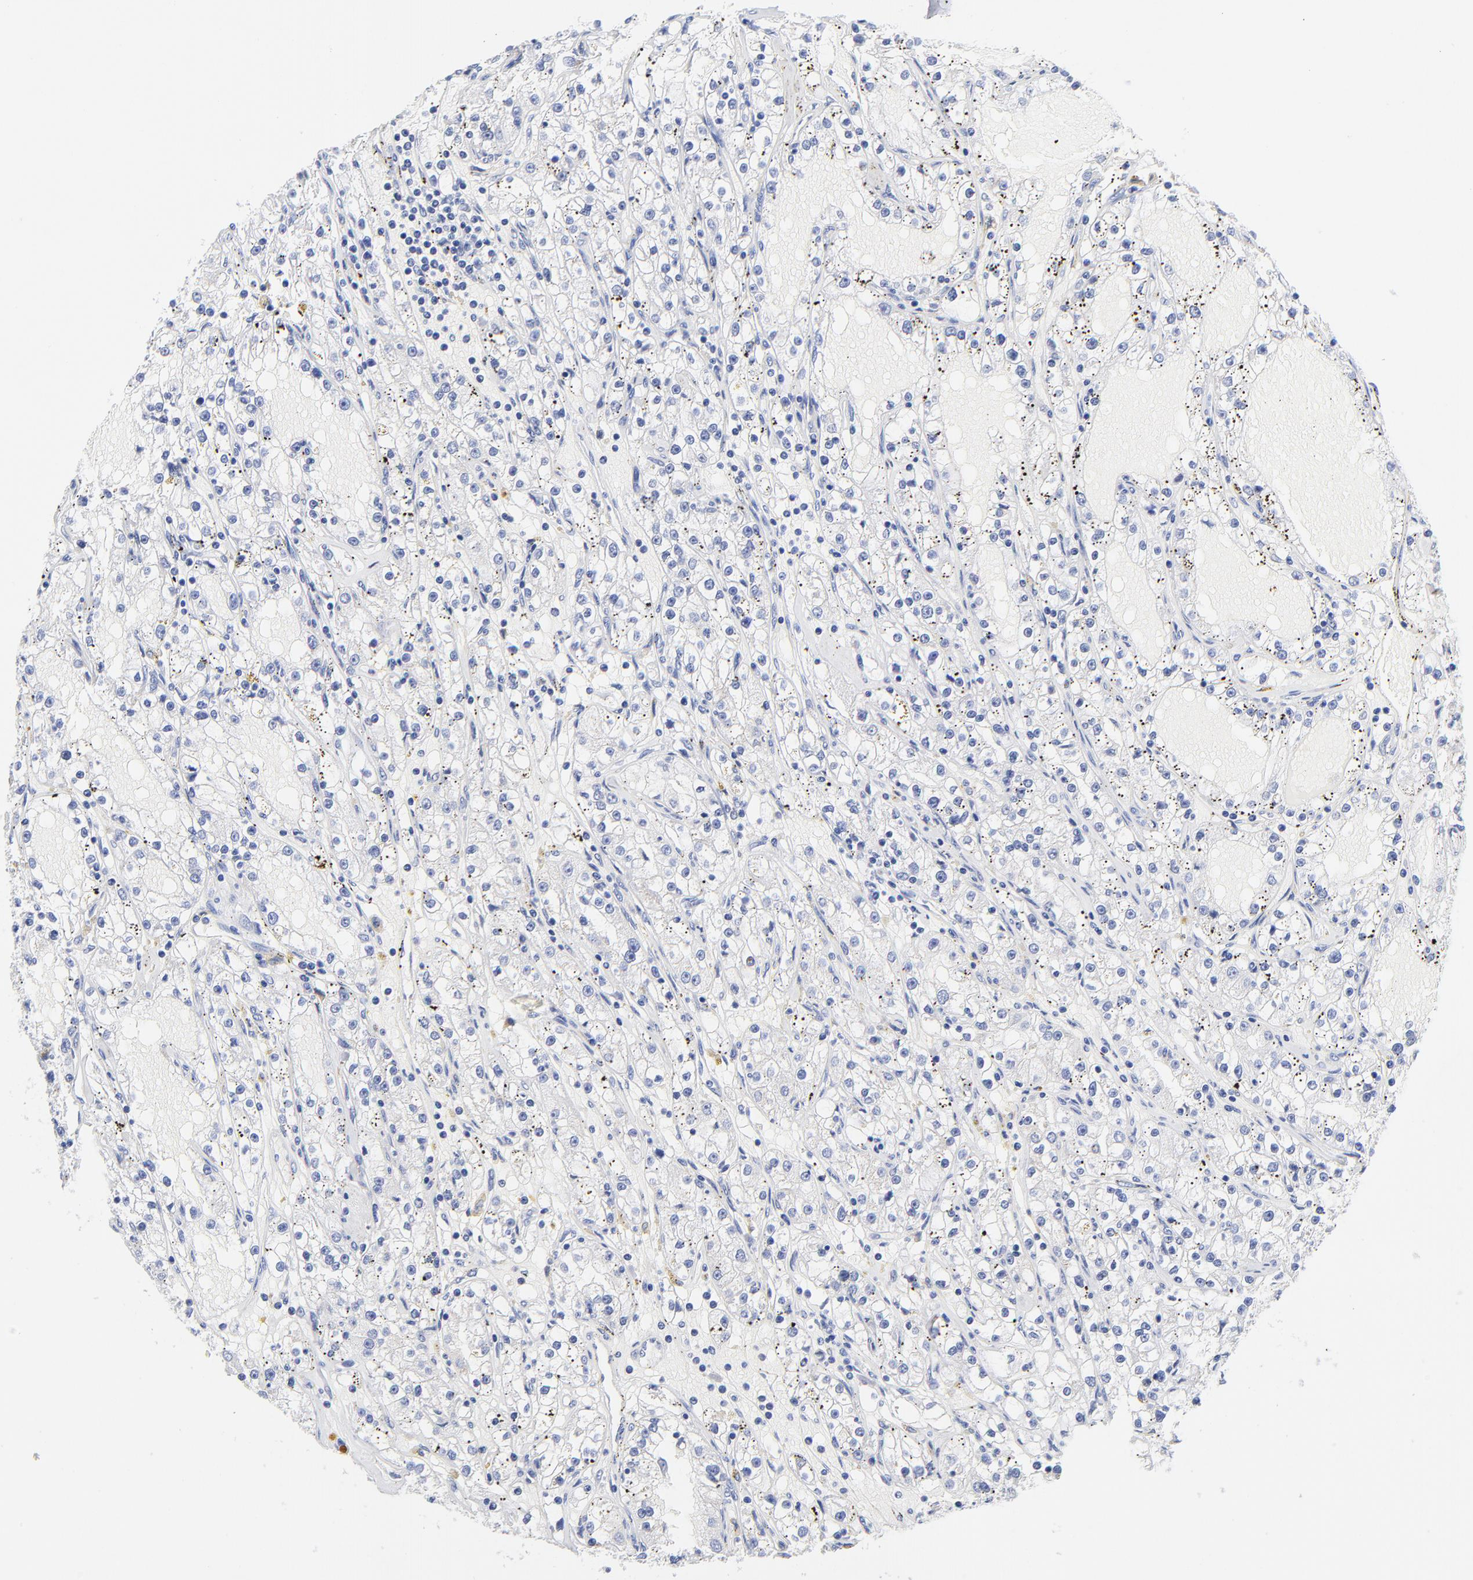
{"staining": {"intensity": "negative", "quantity": "none", "location": "none"}, "tissue": "renal cancer", "cell_type": "Tumor cells", "image_type": "cancer", "snomed": [{"axis": "morphology", "description": "Adenocarcinoma, NOS"}, {"axis": "topography", "description": "Kidney"}], "caption": "DAB (3,3'-diaminobenzidine) immunohistochemical staining of renal adenocarcinoma displays no significant expression in tumor cells.", "gene": "LAX1", "patient": {"sex": "male", "age": 56}}